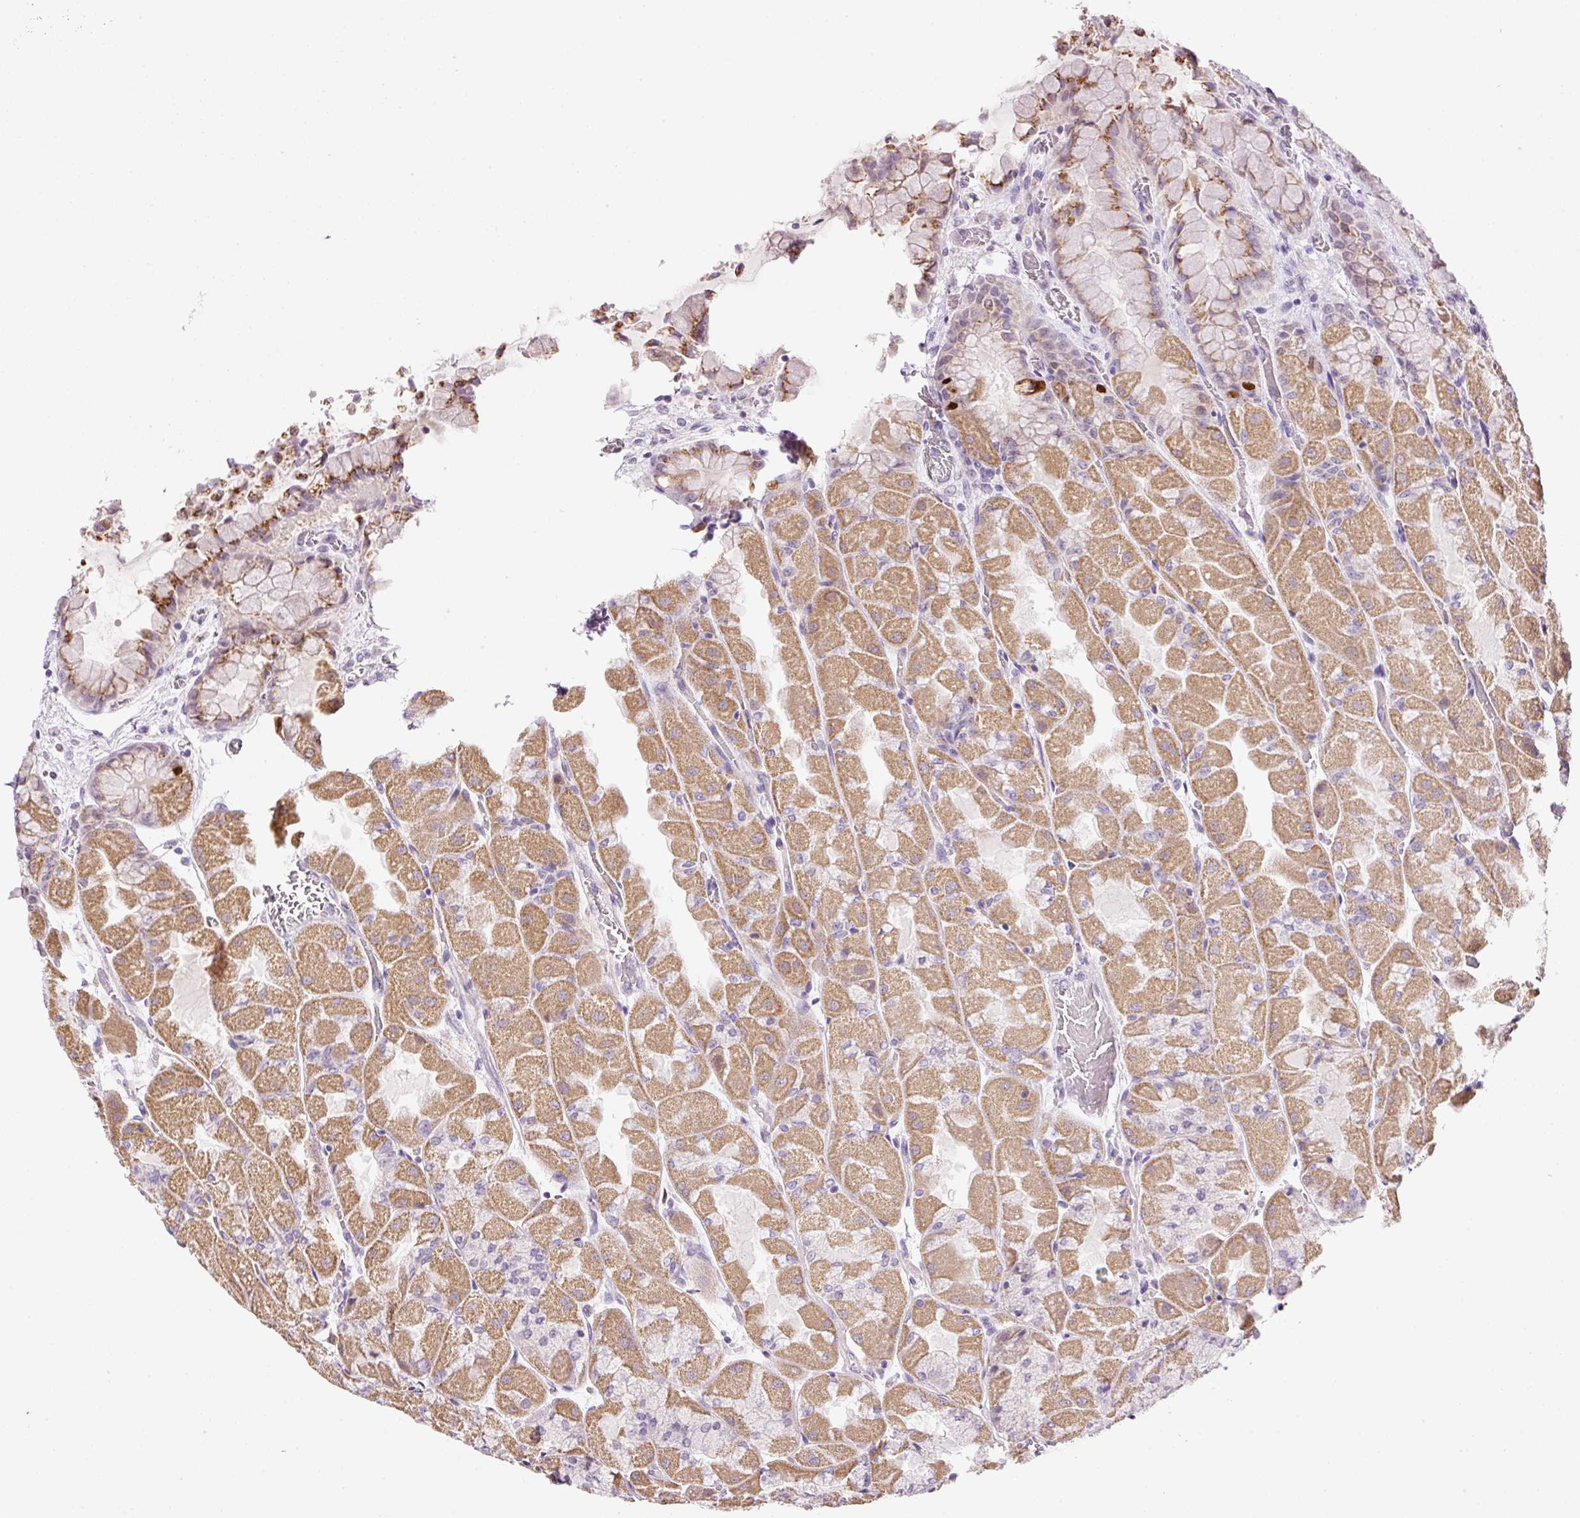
{"staining": {"intensity": "moderate", "quantity": ">75%", "location": "cytoplasmic/membranous"}, "tissue": "stomach", "cell_type": "Glandular cells", "image_type": "normal", "snomed": [{"axis": "morphology", "description": "Normal tissue, NOS"}, {"axis": "topography", "description": "Stomach"}], "caption": "Stomach stained with IHC demonstrates moderate cytoplasmic/membranous positivity in about >75% of glandular cells.", "gene": "KPNA2", "patient": {"sex": "female", "age": 61}}